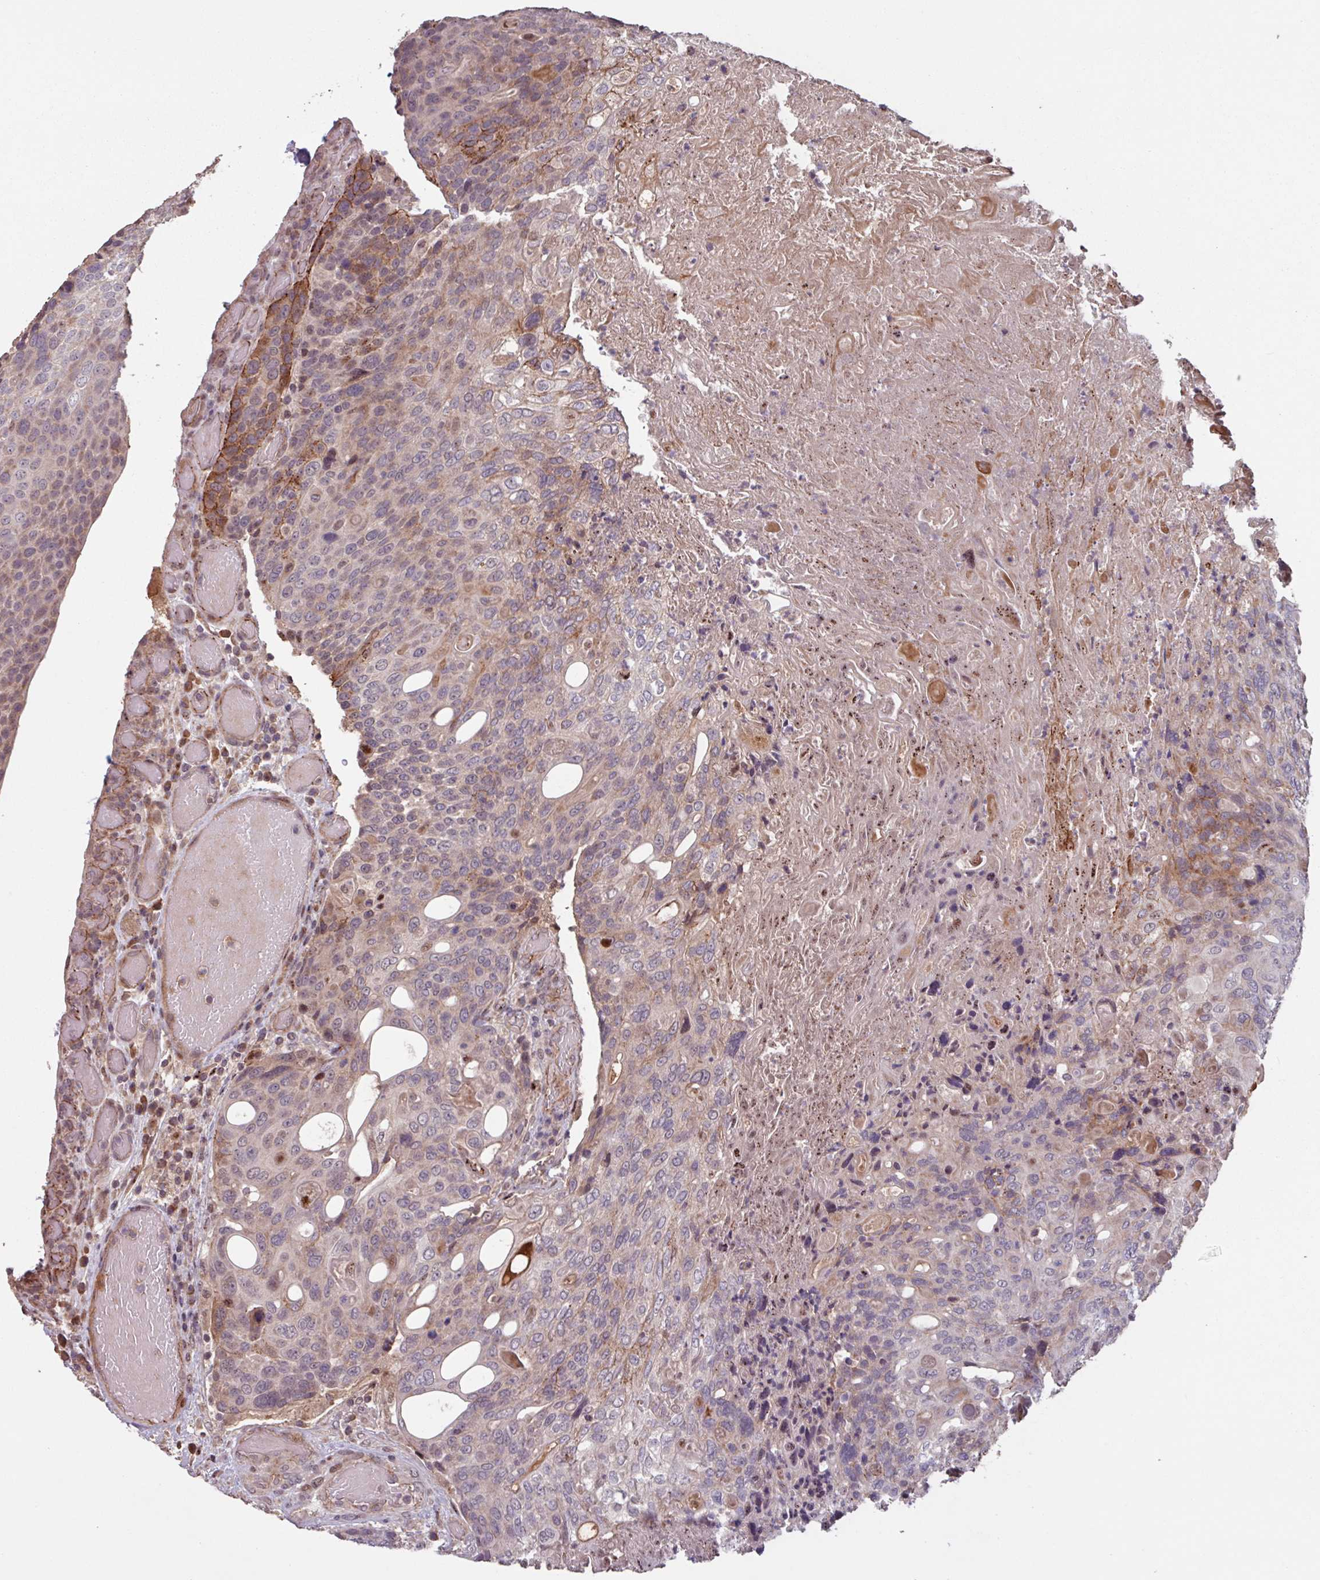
{"staining": {"intensity": "strong", "quantity": "25%-75%", "location": "cytoplasmic/membranous"}, "tissue": "urothelial cancer", "cell_type": "Tumor cells", "image_type": "cancer", "snomed": [{"axis": "morphology", "description": "Urothelial carcinoma, High grade"}, {"axis": "topography", "description": "Urinary bladder"}], "caption": "Immunohistochemistry (DAB (3,3'-diaminobenzidine)) staining of human high-grade urothelial carcinoma reveals strong cytoplasmic/membranous protein expression in approximately 25%-75% of tumor cells.", "gene": "TMEM88", "patient": {"sex": "female", "age": 70}}